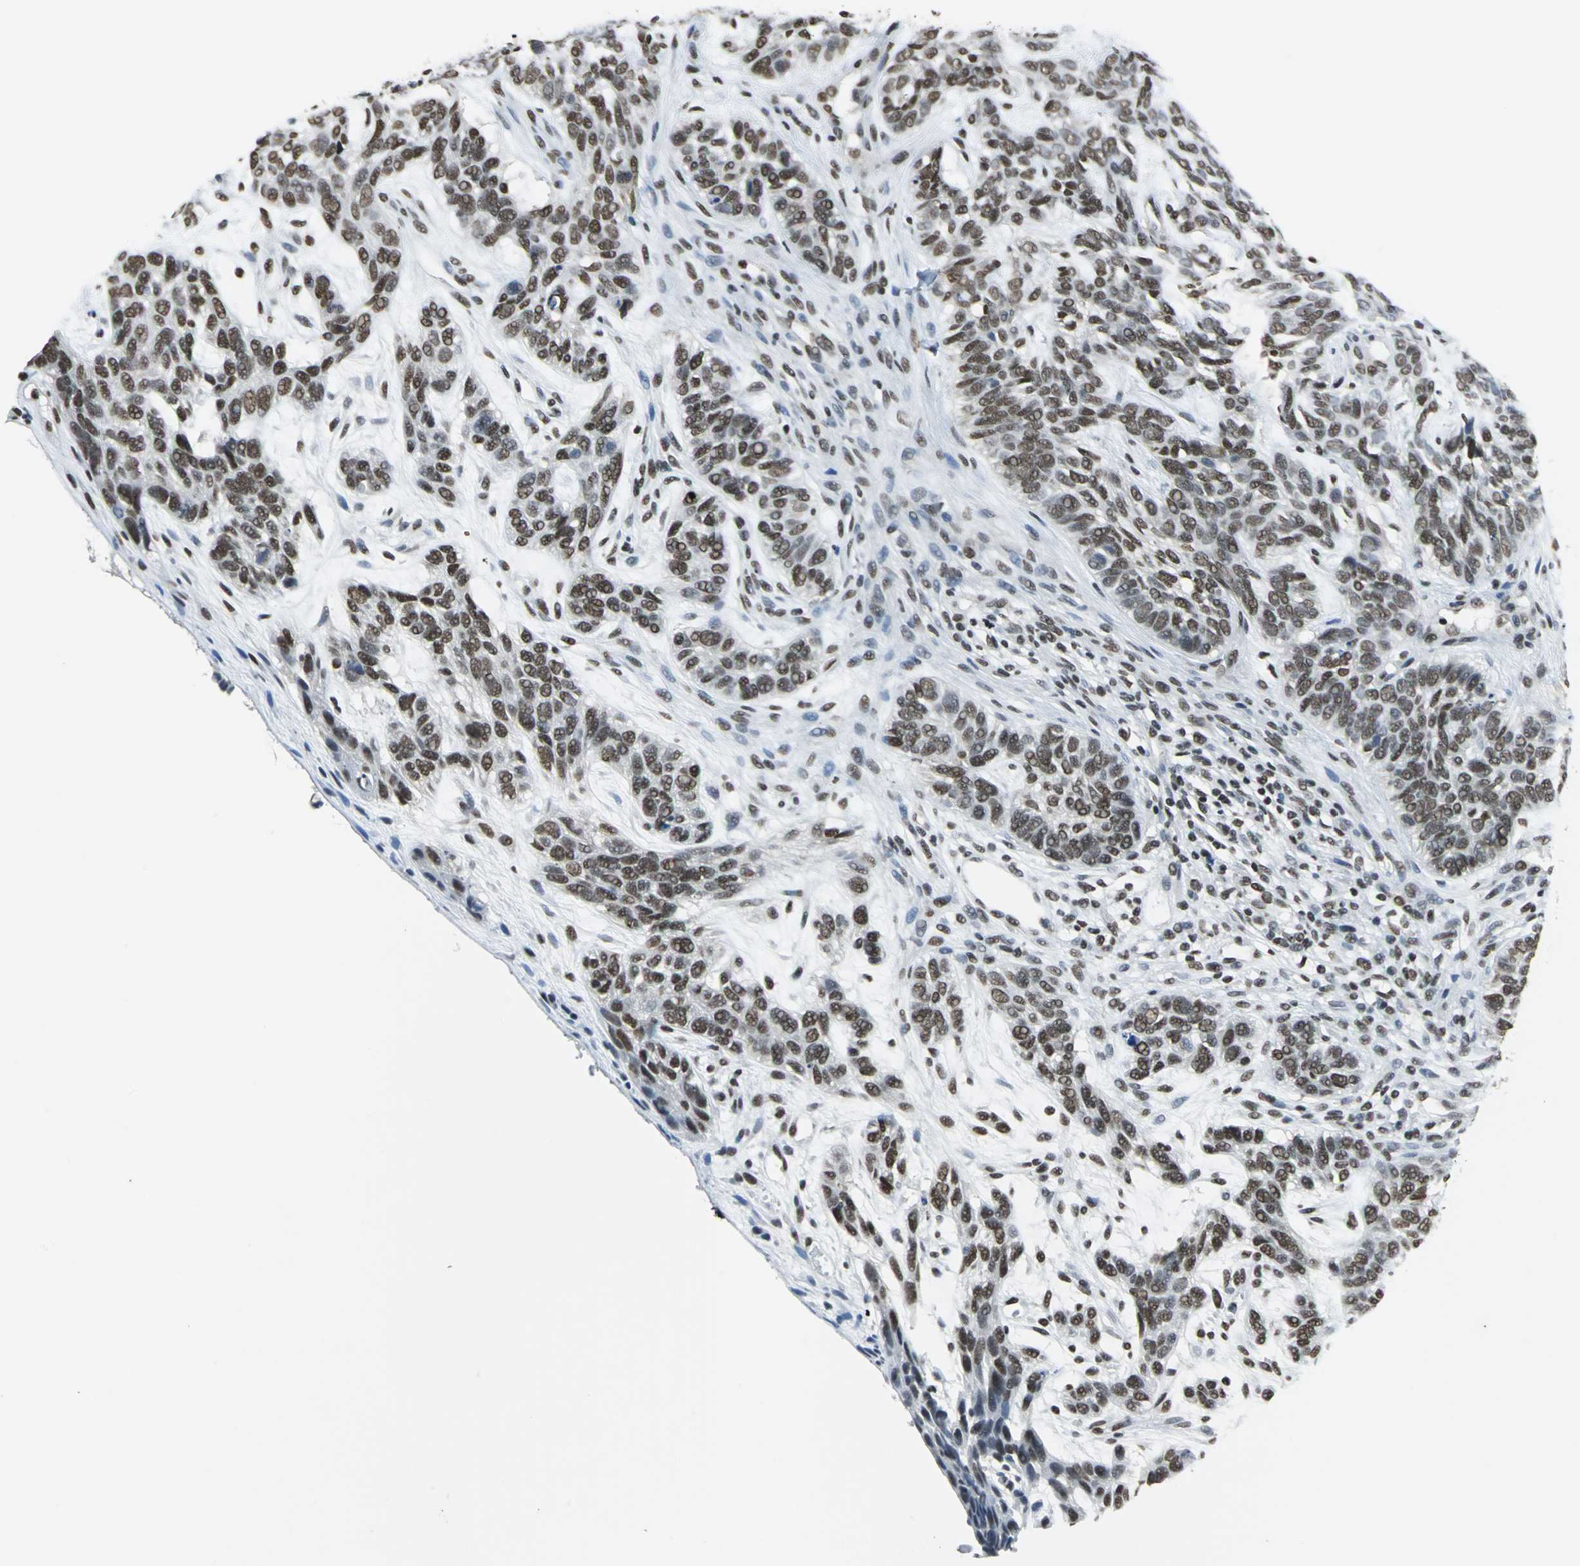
{"staining": {"intensity": "moderate", "quantity": ">75%", "location": "nuclear"}, "tissue": "skin cancer", "cell_type": "Tumor cells", "image_type": "cancer", "snomed": [{"axis": "morphology", "description": "Basal cell carcinoma"}, {"axis": "topography", "description": "Skin"}], "caption": "Basal cell carcinoma (skin) stained with immunohistochemistry exhibits moderate nuclear positivity in about >75% of tumor cells. (IHC, brightfield microscopy, high magnification).", "gene": "RBM14", "patient": {"sex": "male", "age": 87}}